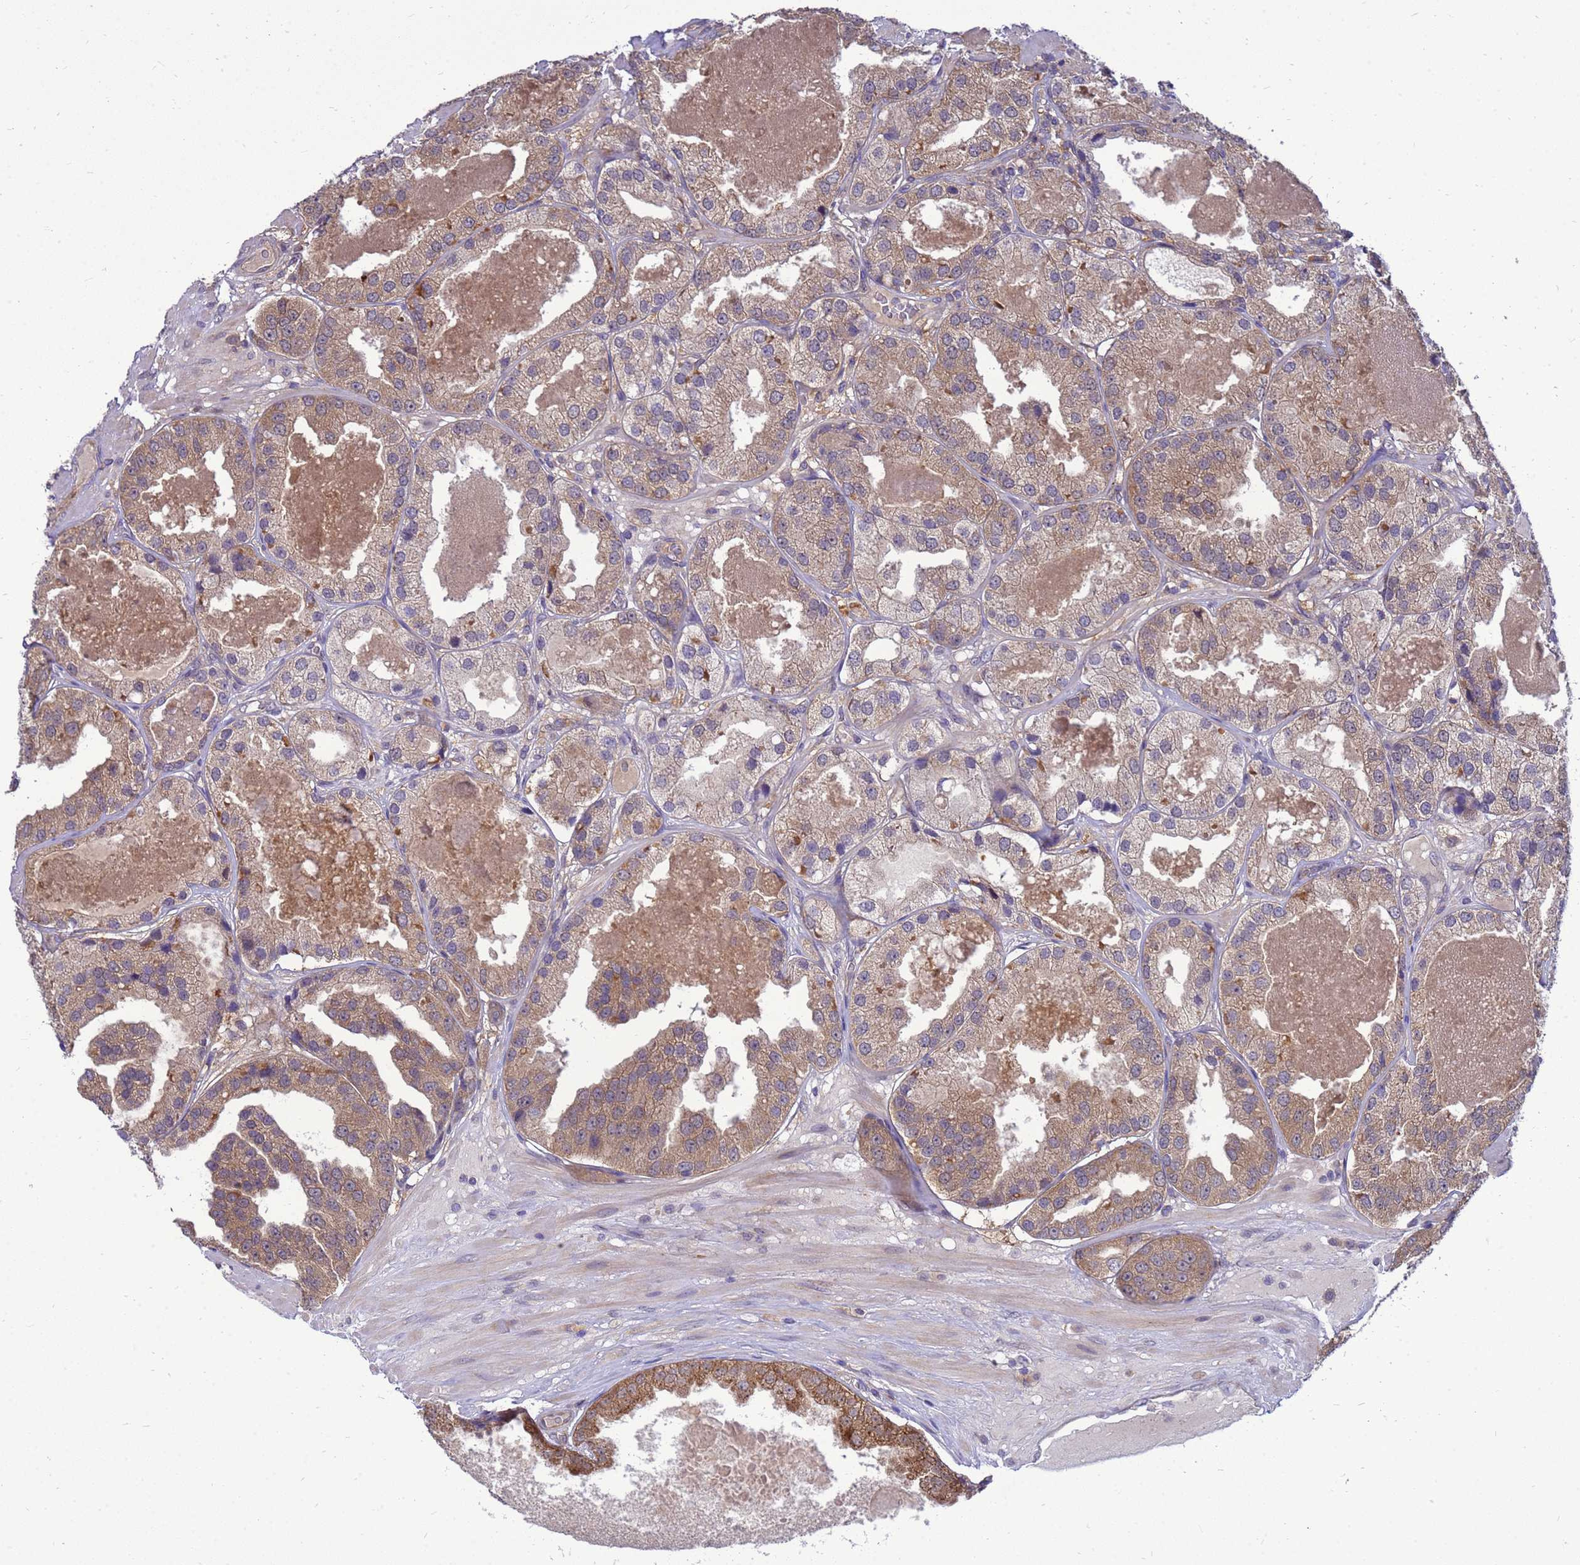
{"staining": {"intensity": "moderate", "quantity": ">75%", "location": "cytoplasmic/membranous"}, "tissue": "prostate cancer", "cell_type": "Tumor cells", "image_type": "cancer", "snomed": [{"axis": "morphology", "description": "Adenocarcinoma, High grade"}, {"axis": "topography", "description": "Prostate"}], "caption": "About >75% of tumor cells in human prostate cancer (adenocarcinoma (high-grade)) show moderate cytoplasmic/membranous protein expression as visualized by brown immunohistochemical staining.", "gene": "ENOPH1", "patient": {"sex": "male", "age": 63}}